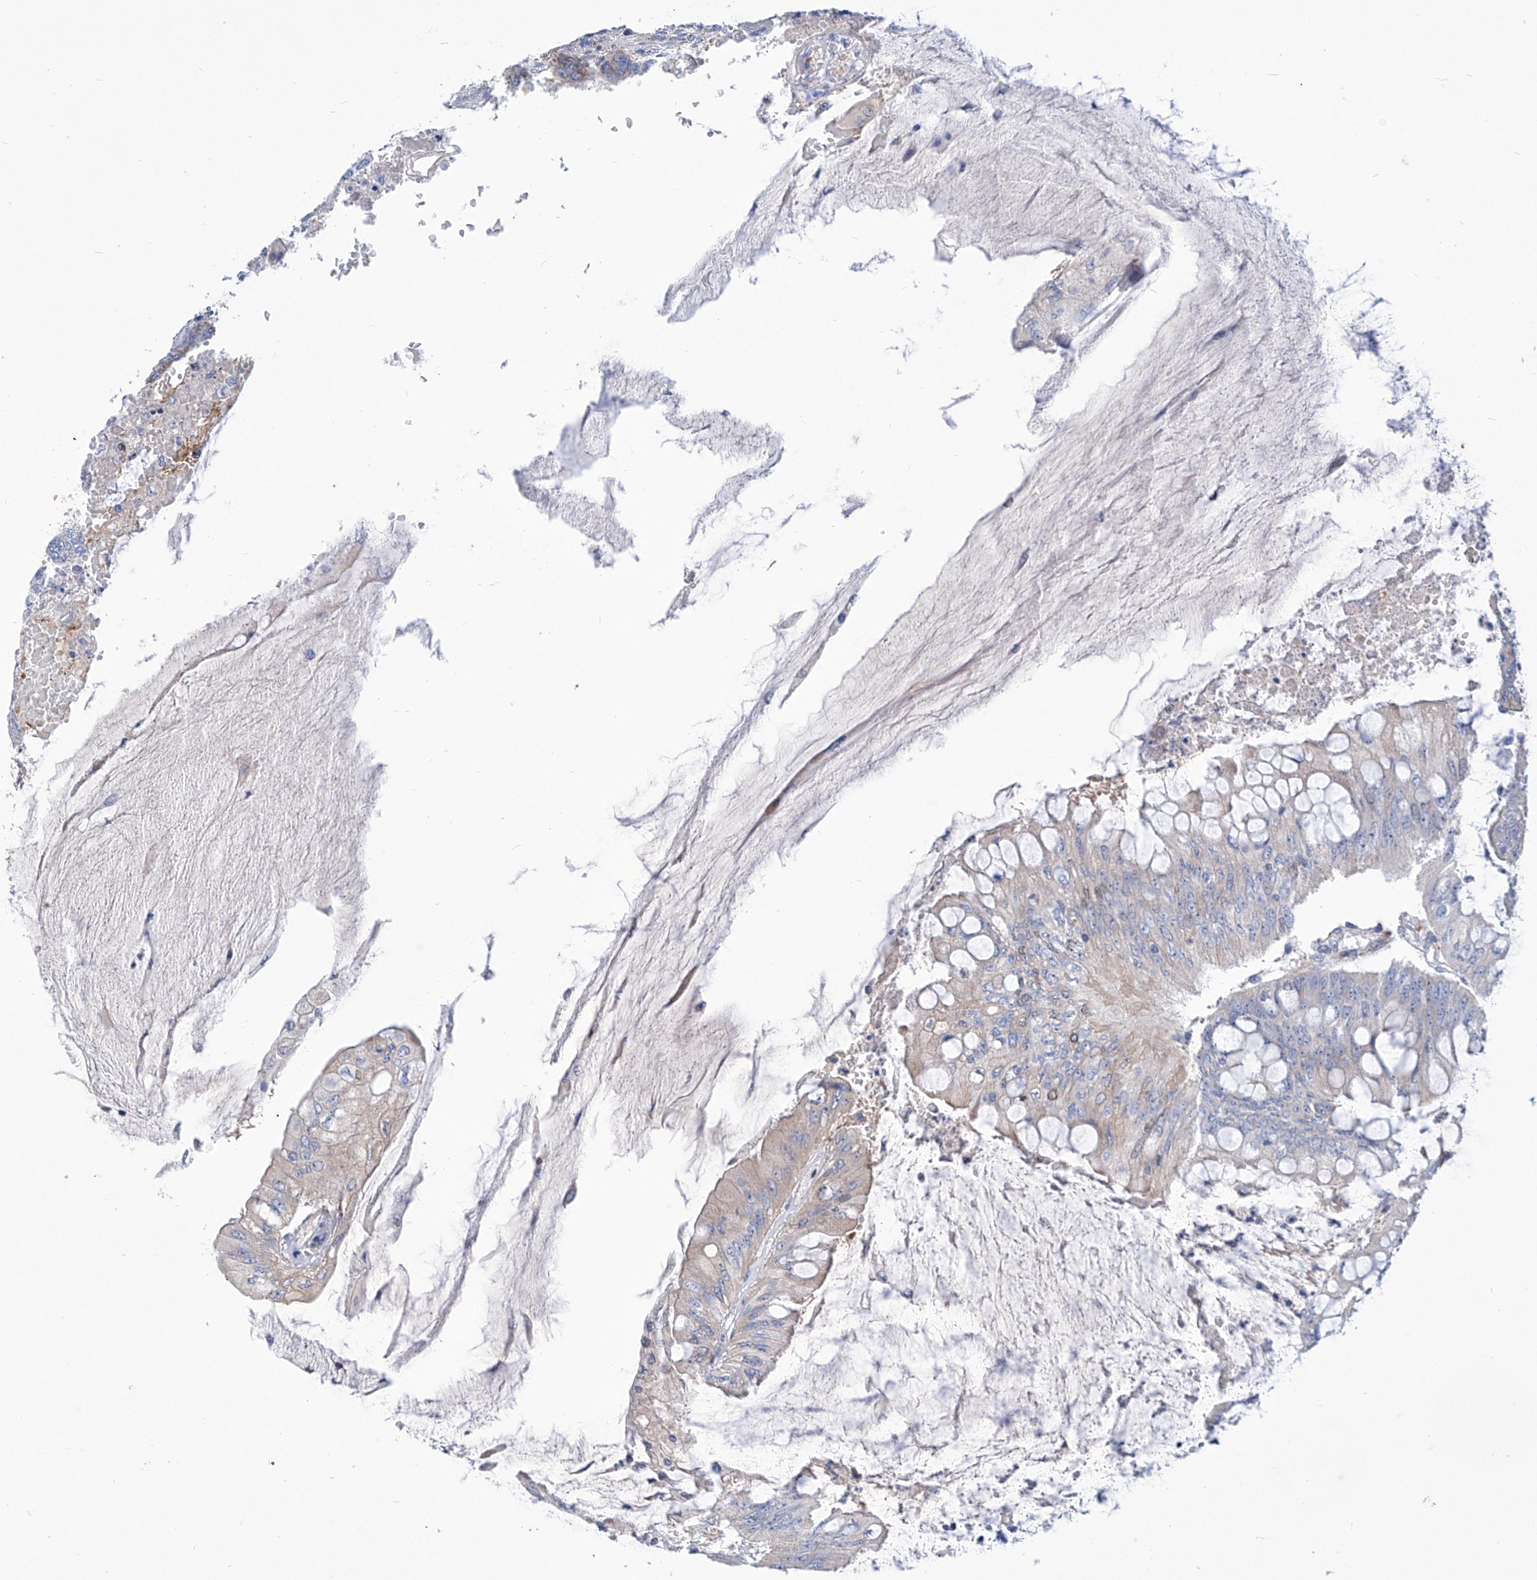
{"staining": {"intensity": "weak", "quantity": "<25%", "location": "cytoplasmic/membranous"}, "tissue": "colorectal cancer", "cell_type": "Tumor cells", "image_type": "cancer", "snomed": [{"axis": "morphology", "description": "Adenoma, NOS"}, {"axis": "morphology", "description": "Adenocarcinoma, NOS"}, {"axis": "topography", "description": "Colon"}], "caption": "Human adenocarcinoma (colorectal) stained for a protein using immunohistochemistry (IHC) displays no expression in tumor cells.", "gene": "SRBD1", "patient": {"sex": "male", "age": 79}}